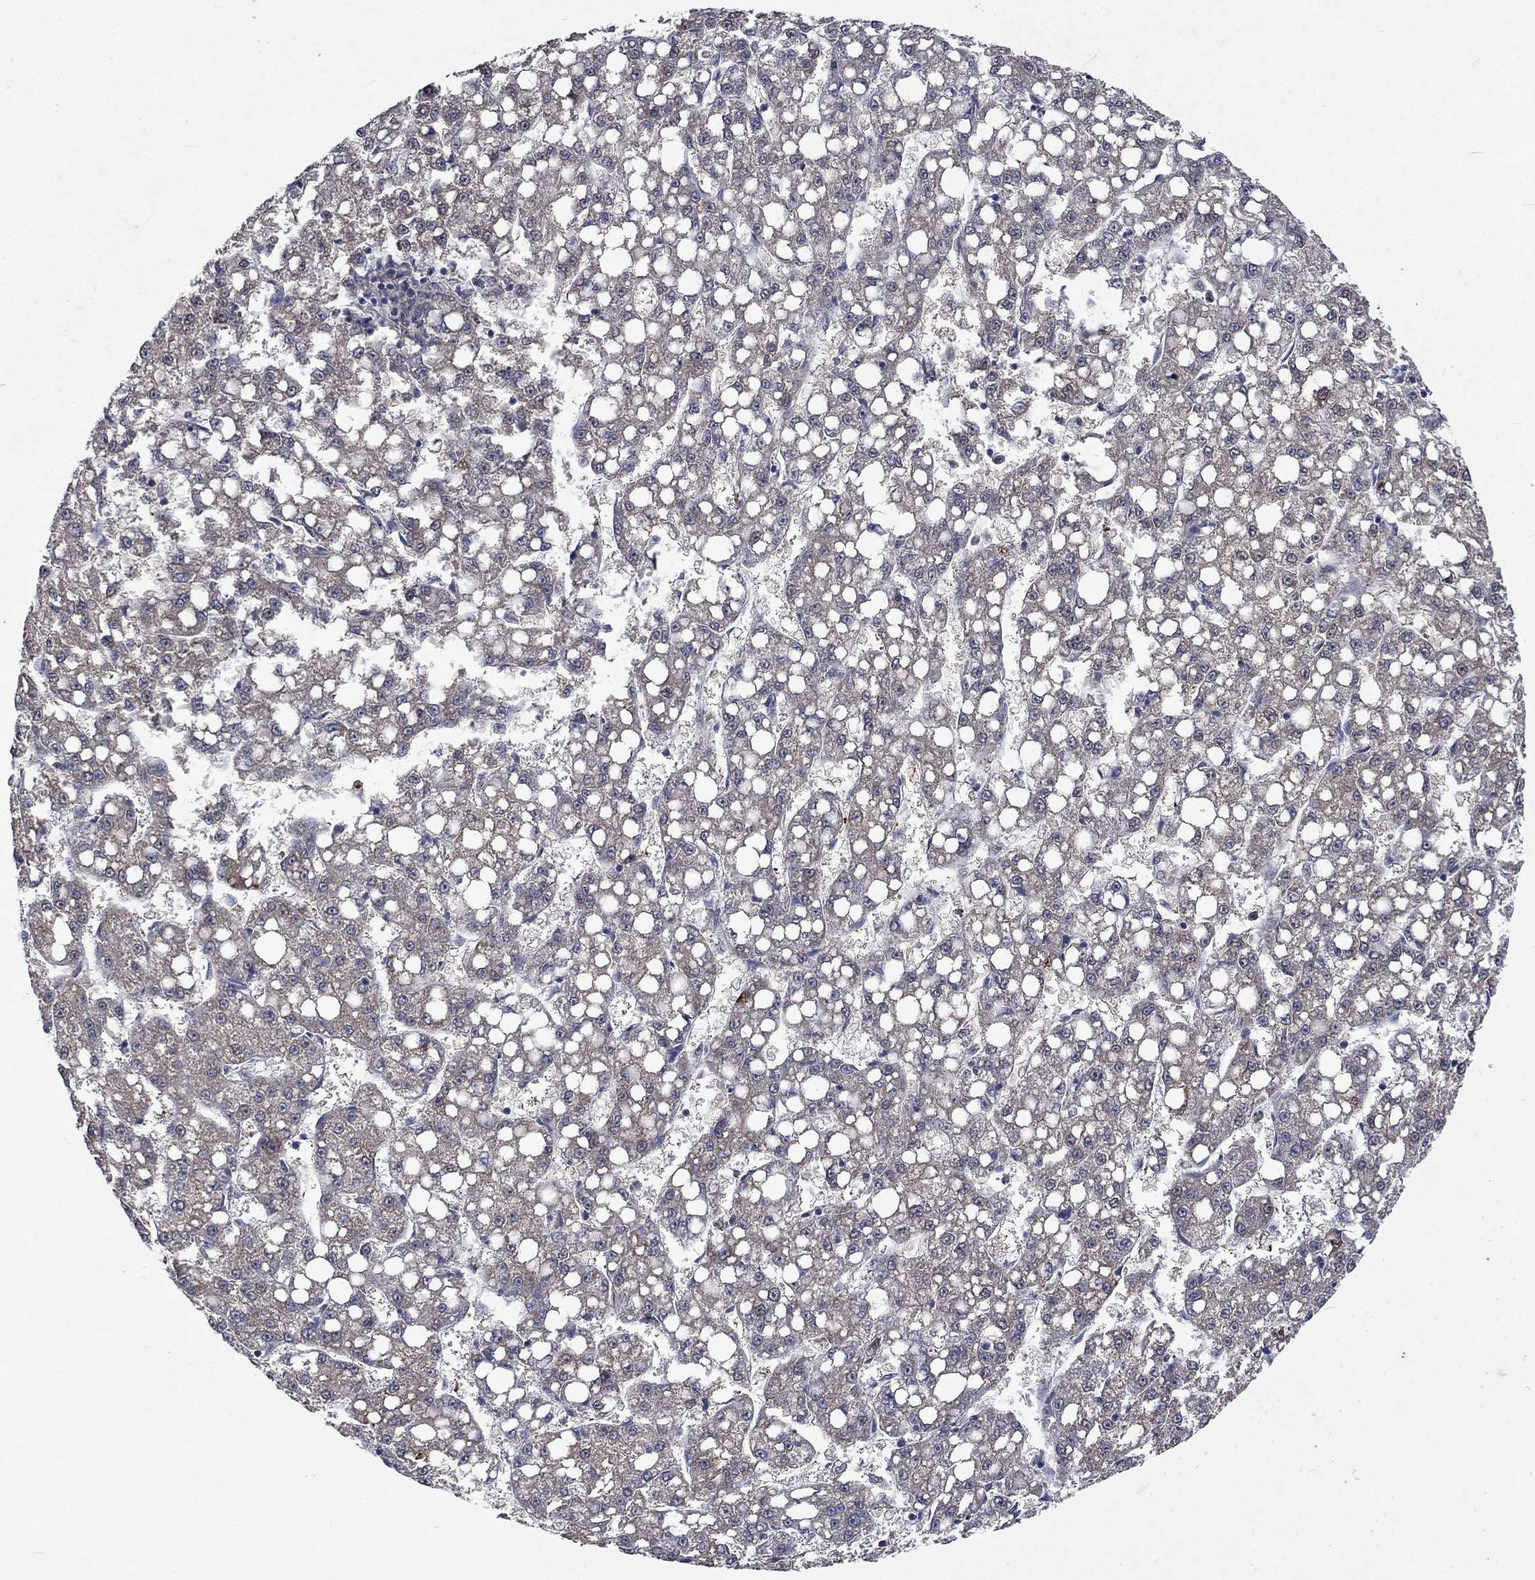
{"staining": {"intensity": "negative", "quantity": "none", "location": "none"}, "tissue": "liver cancer", "cell_type": "Tumor cells", "image_type": "cancer", "snomed": [{"axis": "morphology", "description": "Carcinoma, Hepatocellular, NOS"}, {"axis": "topography", "description": "Liver"}], "caption": "Tumor cells show no significant expression in hepatocellular carcinoma (liver).", "gene": "PPP1R9A", "patient": {"sex": "female", "age": 65}}